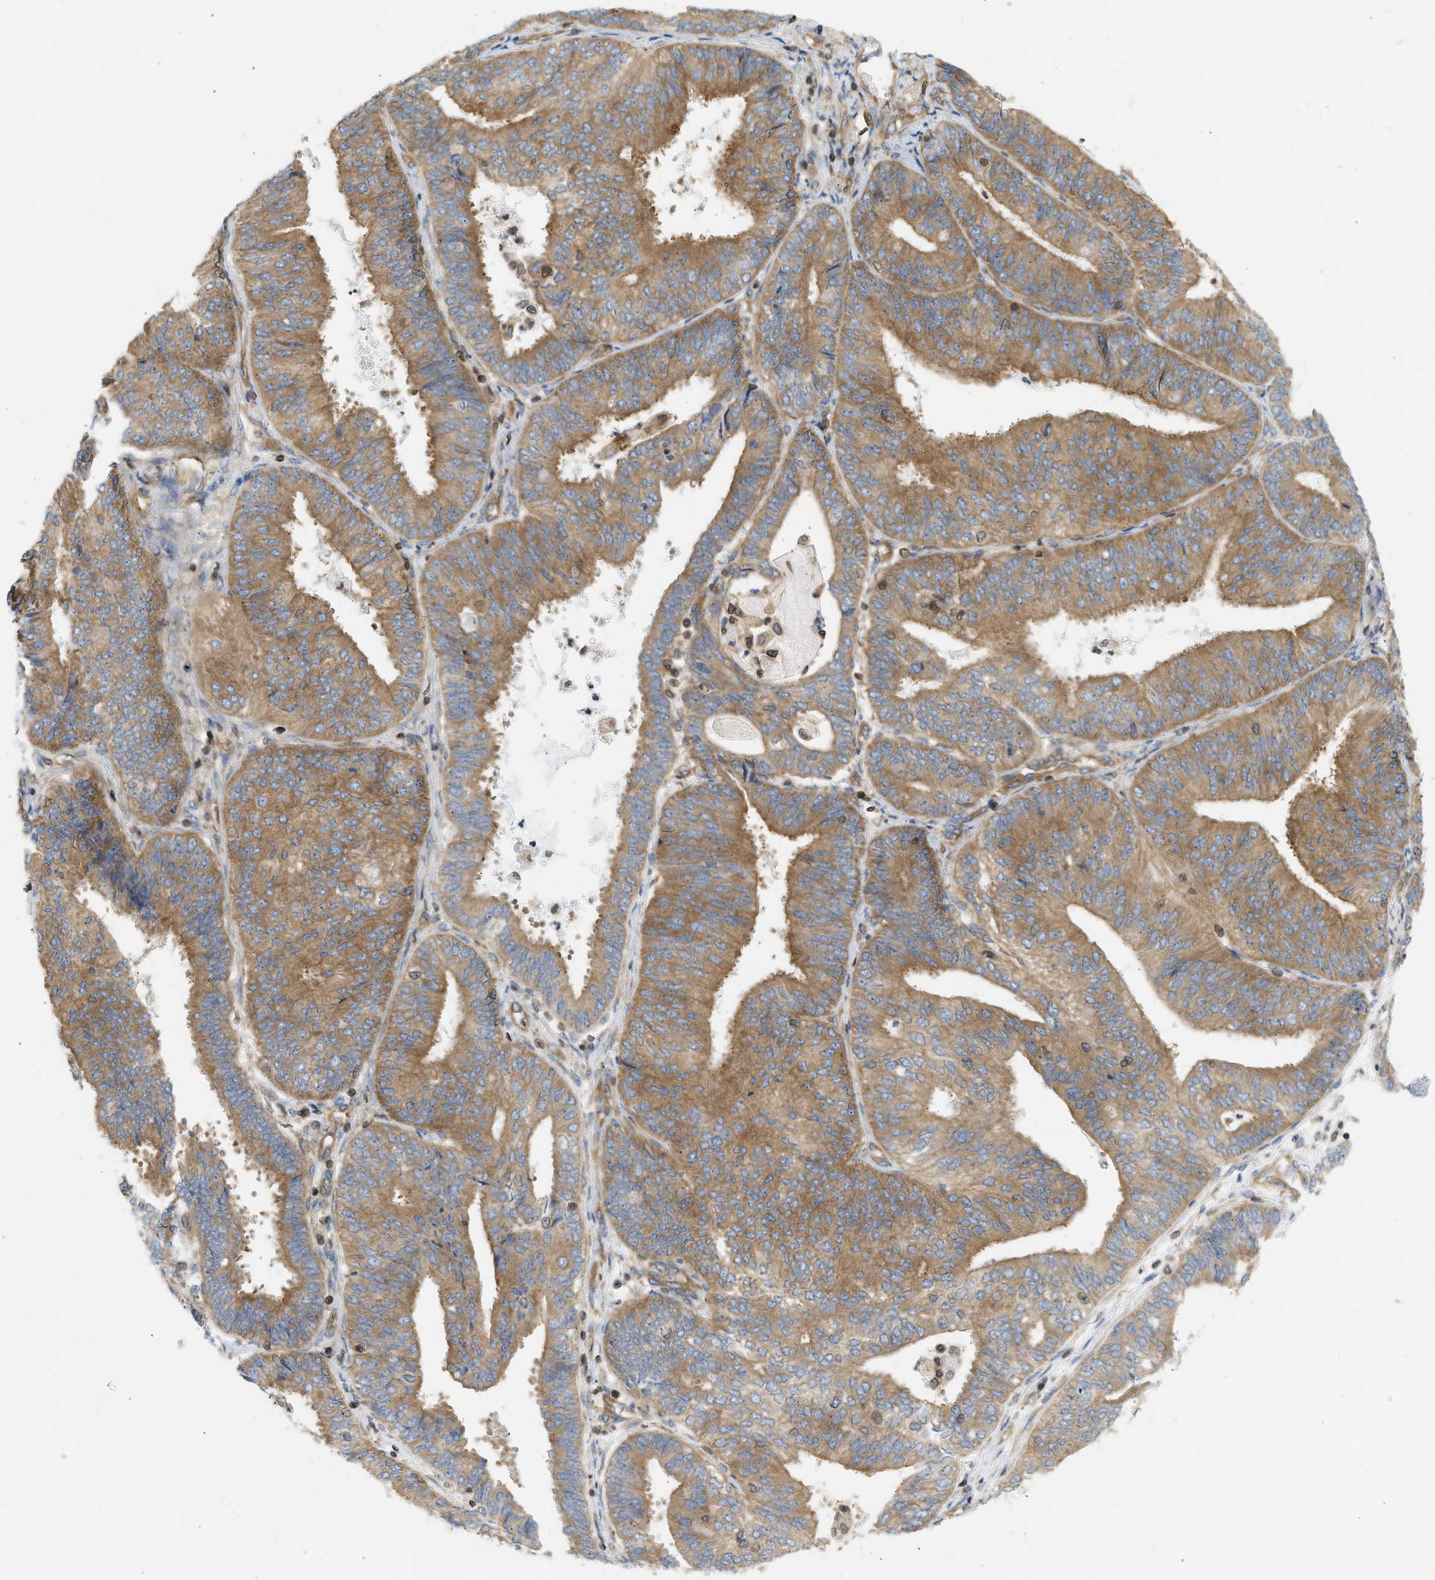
{"staining": {"intensity": "moderate", "quantity": ">75%", "location": "cytoplasmic/membranous"}, "tissue": "endometrial cancer", "cell_type": "Tumor cells", "image_type": "cancer", "snomed": [{"axis": "morphology", "description": "Adenocarcinoma, NOS"}, {"axis": "topography", "description": "Endometrium"}], "caption": "IHC photomicrograph of neoplastic tissue: human endometrial cancer (adenocarcinoma) stained using immunohistochemistry (IHC) displays medium levels of moderate protein expression localized specifically in the cytoplasmic/membranous of tumor cells, appearing as a cytoplasmic/membranous brown color.", "gene": "STRN", "patient": {"sex": "female", "age": 58}}